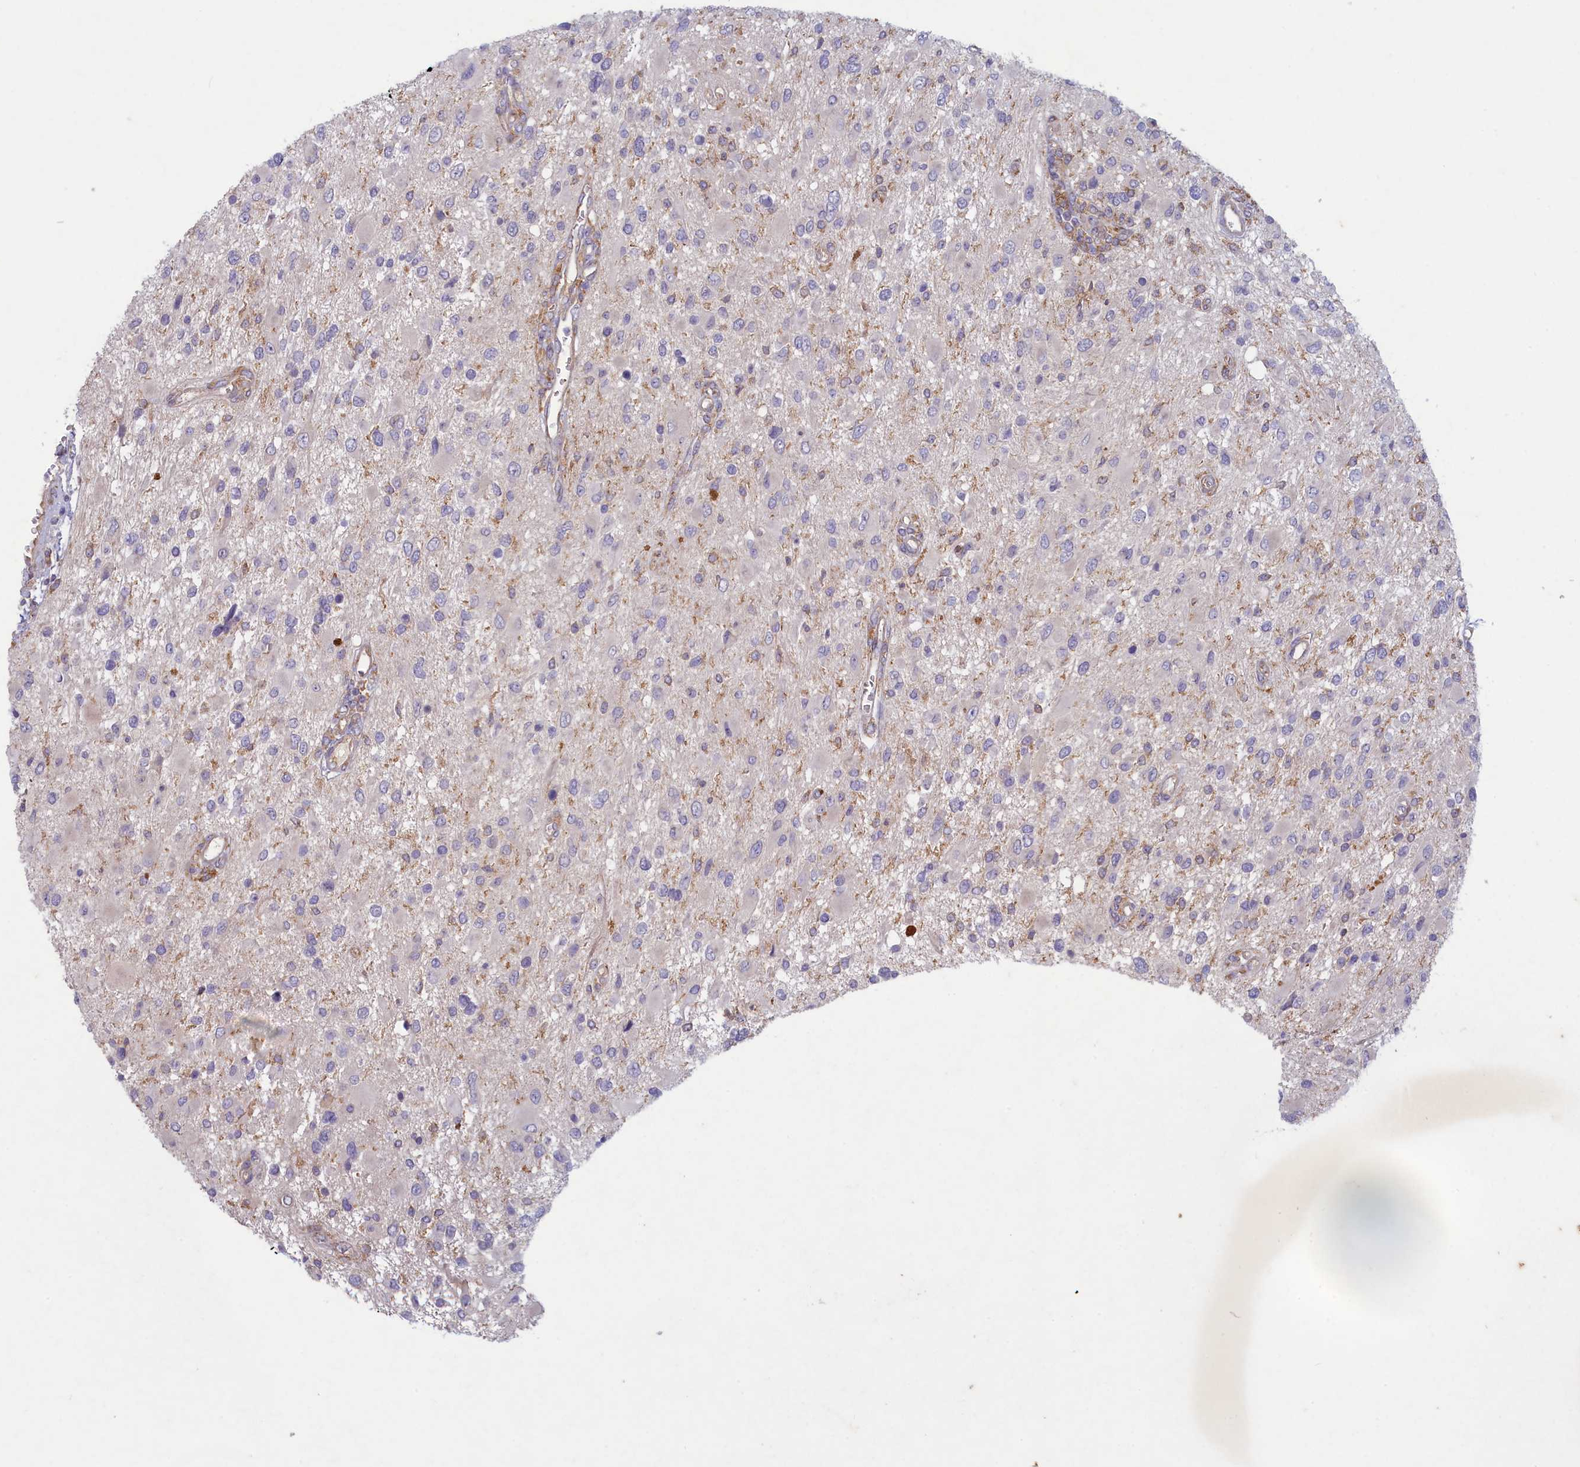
{"staining": {"intensity": "negative", "quantity": "none", "location": "none"}, "tissue": "glioma", "cell_type": "Tumor cells", "image_type": "cancer", "snomed": [{"axis": "morphology", "description": "Glioma, malignant, High grade"}, {"axis": "topography", "description": "Brain"}], "caption": "This is an IHC photomicrograph of human glioma. There is no positivity in tumor cells.", "gene": "PLEKHG6", "patient": {"sex": "male", "age": 53}}